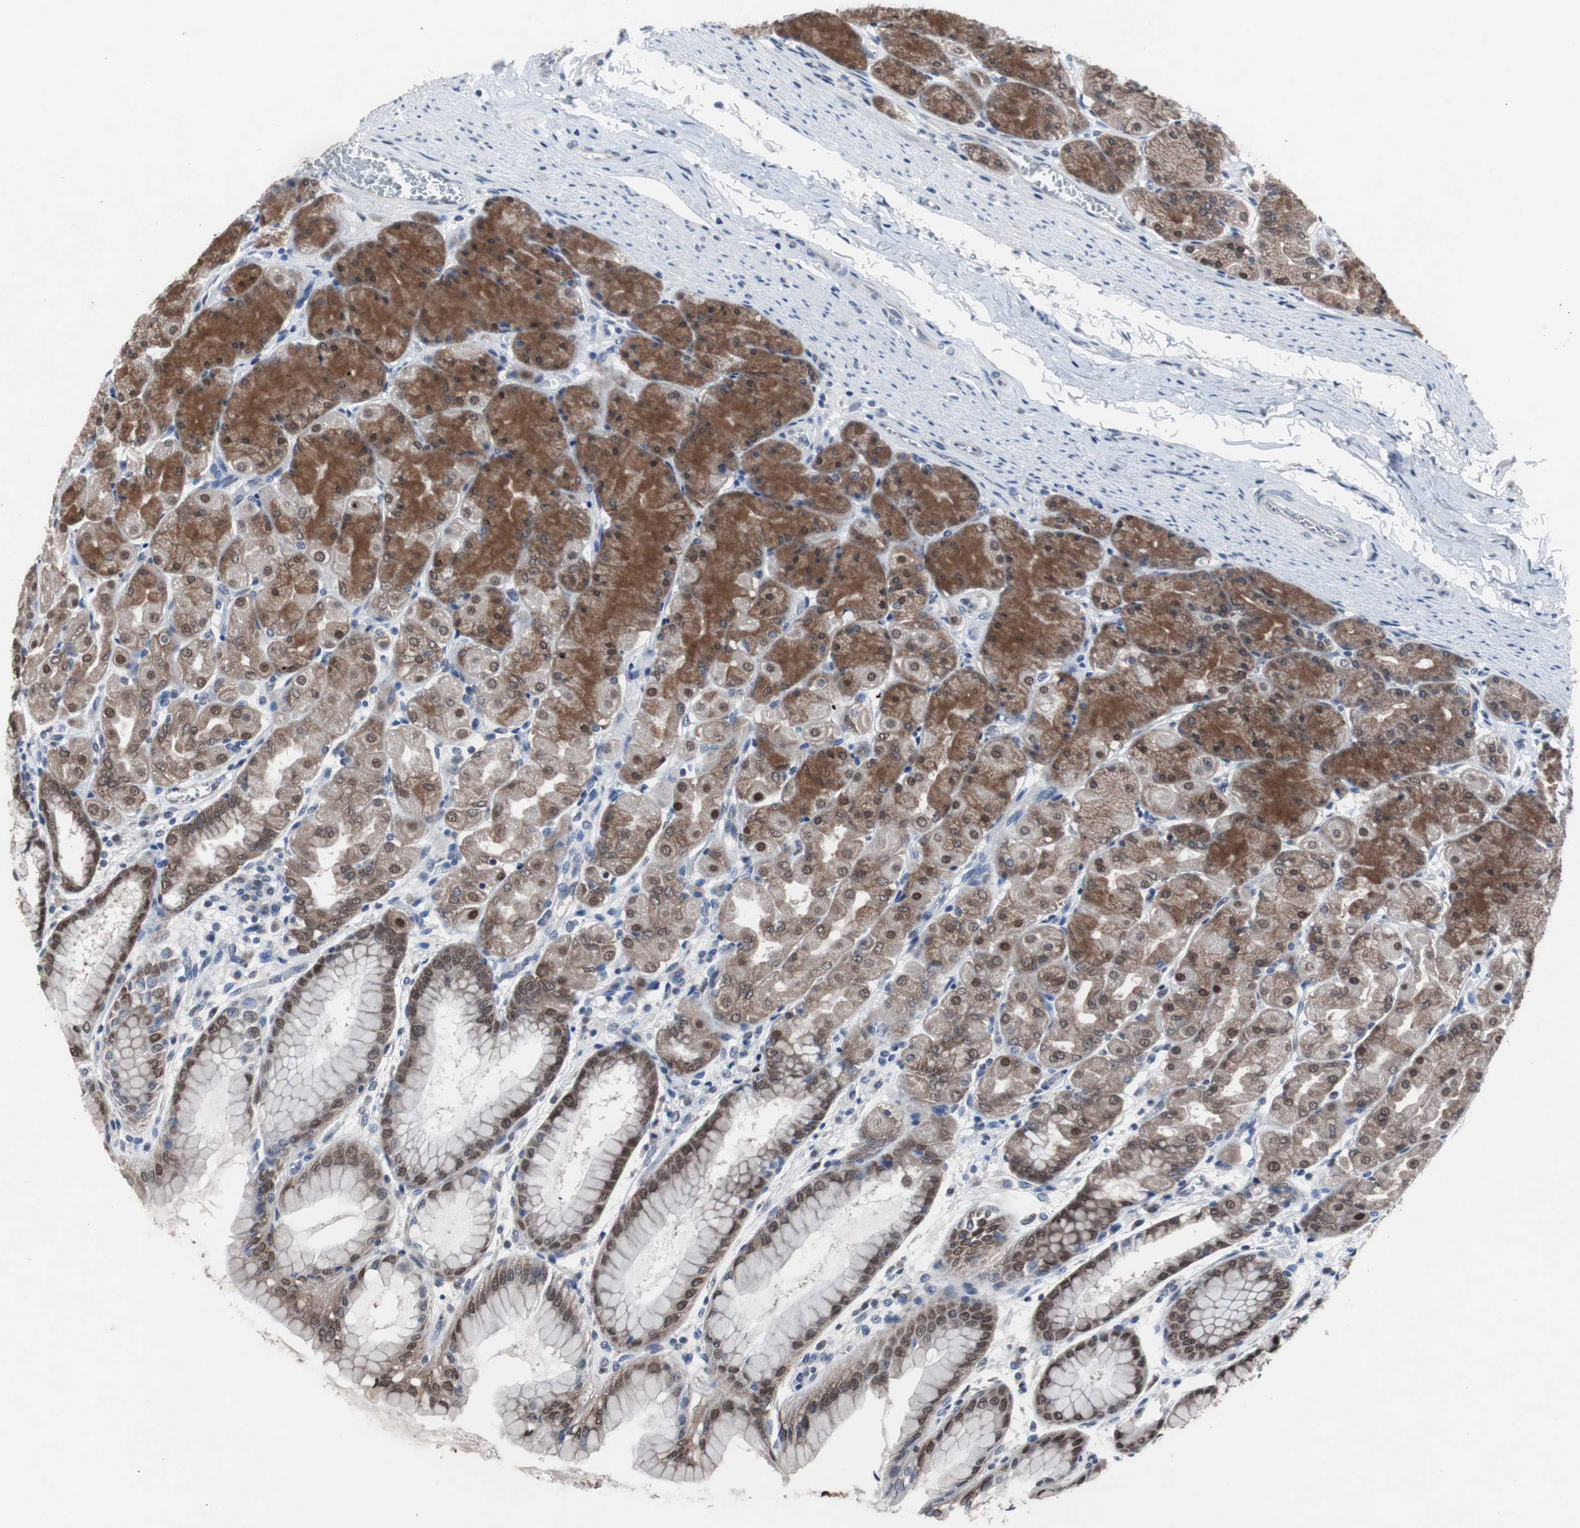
{"staining": {"intensity": "strong", "quantity": ">75%", "location": "cytoplasmic/membranous,nuclear"}, "tissue": "stomach", "cell_type": "Glandular cells", "image_type": "normal", "snomed": [{"axis": "morphology", "description": "Normal tissue, NOS"}, {"axis": "topography", "description": "Stomach, upper"}], "caption": "DAB (3,3'-diaminobenzidine) immunohistochemical staining of benign human stomach reveals strong cytoplasmic/membranous,nuclear protein positivity in approximately >75% of glandular cells.", "gene": "RBM47", "patient": {"sex": "female", "age": 56}}